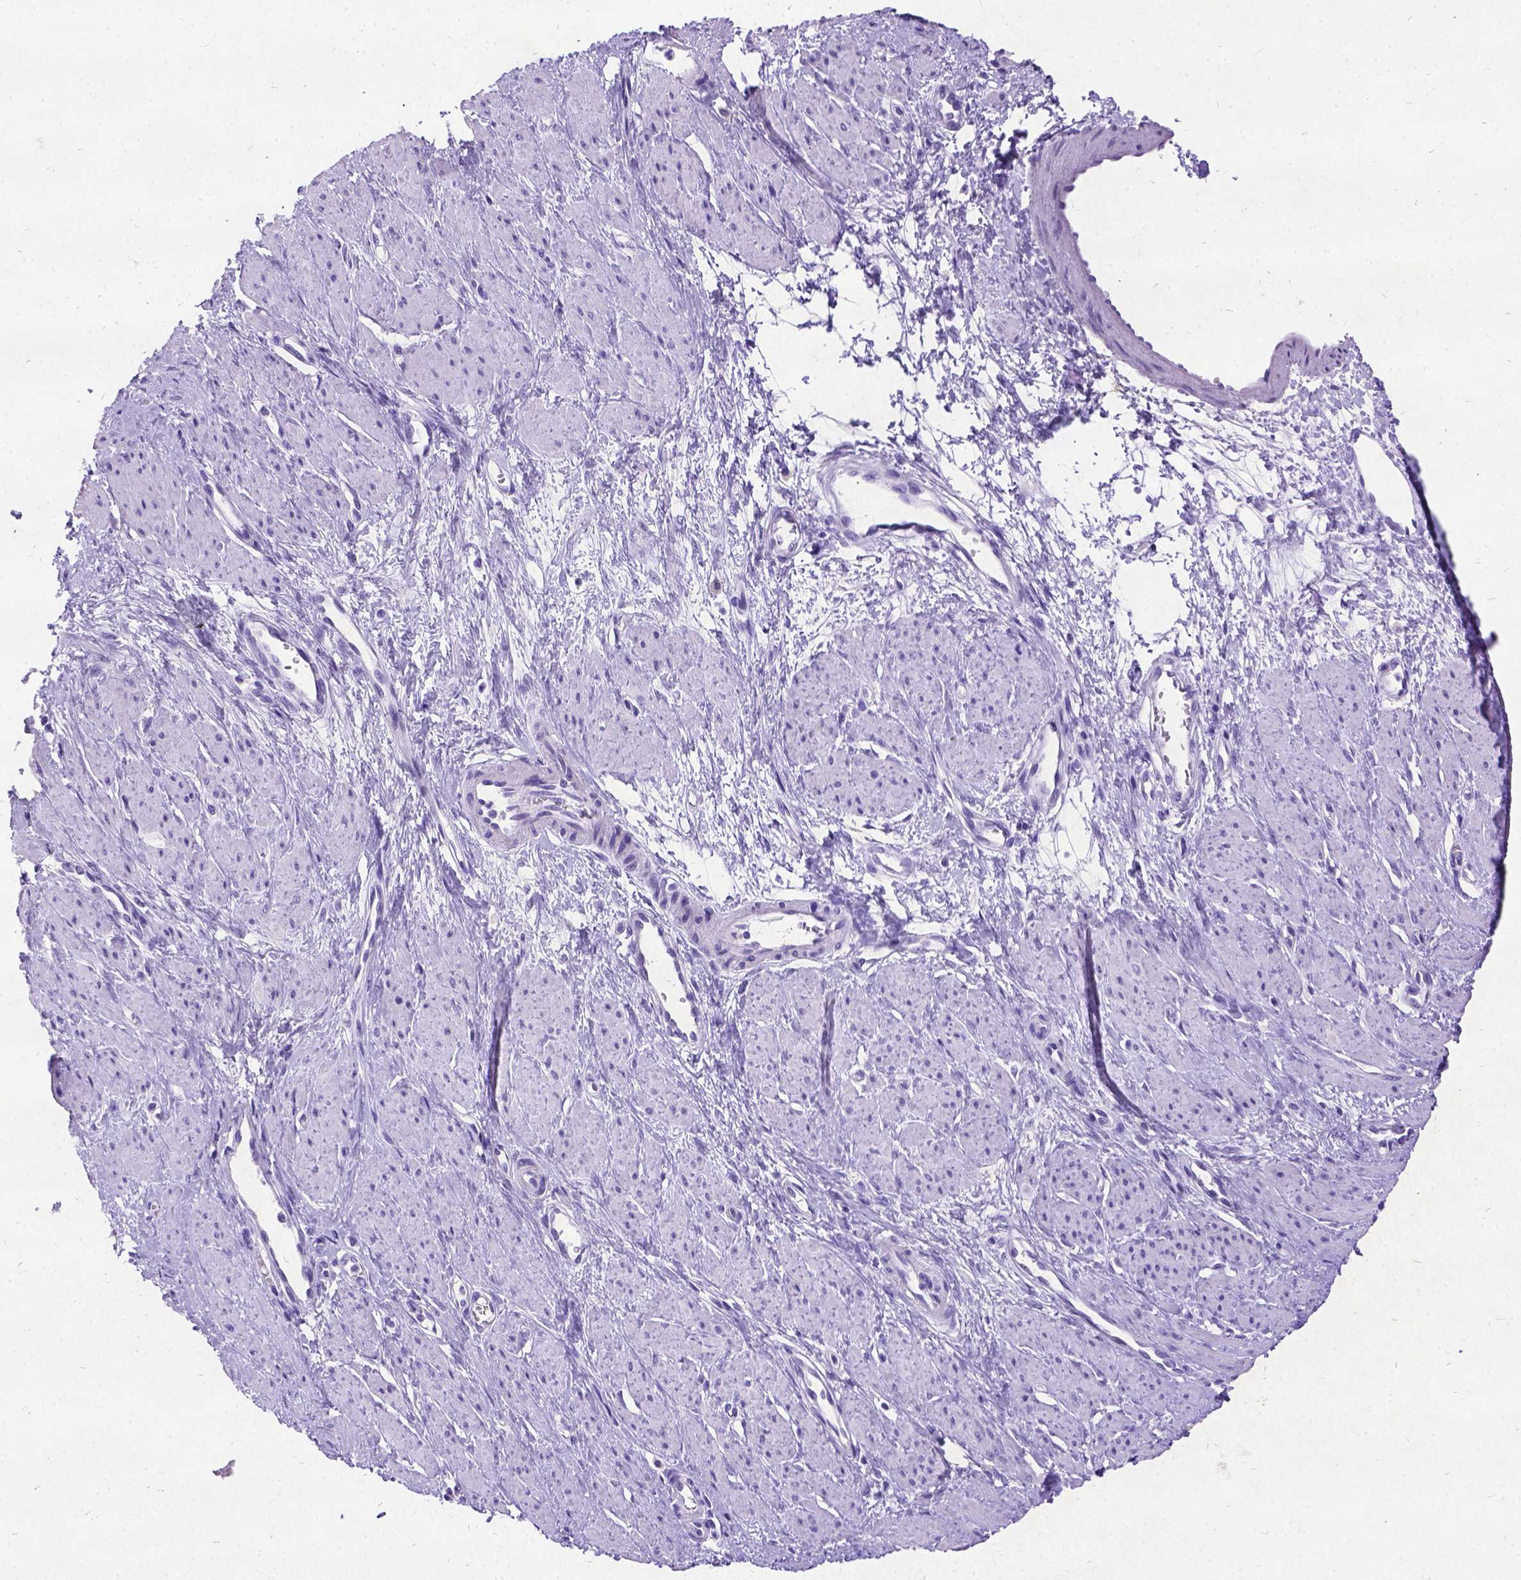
{"staining": {"intensity": "negative", "quantity": "none", "location": "none"}, "tissue": "smooth muscle", "cell_type": "Smooth muscle cells", "image_type": "normal", "snomed": [{"axis": "morphology", "description": "Normal tissue, NOS"}, {"axis": "topography", "description": "Smooth muscle"}, {"axis": "topography", "description": "Uterus"}], "caption": "Immunohistochemistry (IHC) photomicrograph of normal smooth muscle: smooth muscle stained with DAB (3,3'-diaminobenzidine) demonstrates no significant protein expression in smooth muscle cells.", "gene": "NEUROD4", "patient": {"sex": "female", "age": 39}}